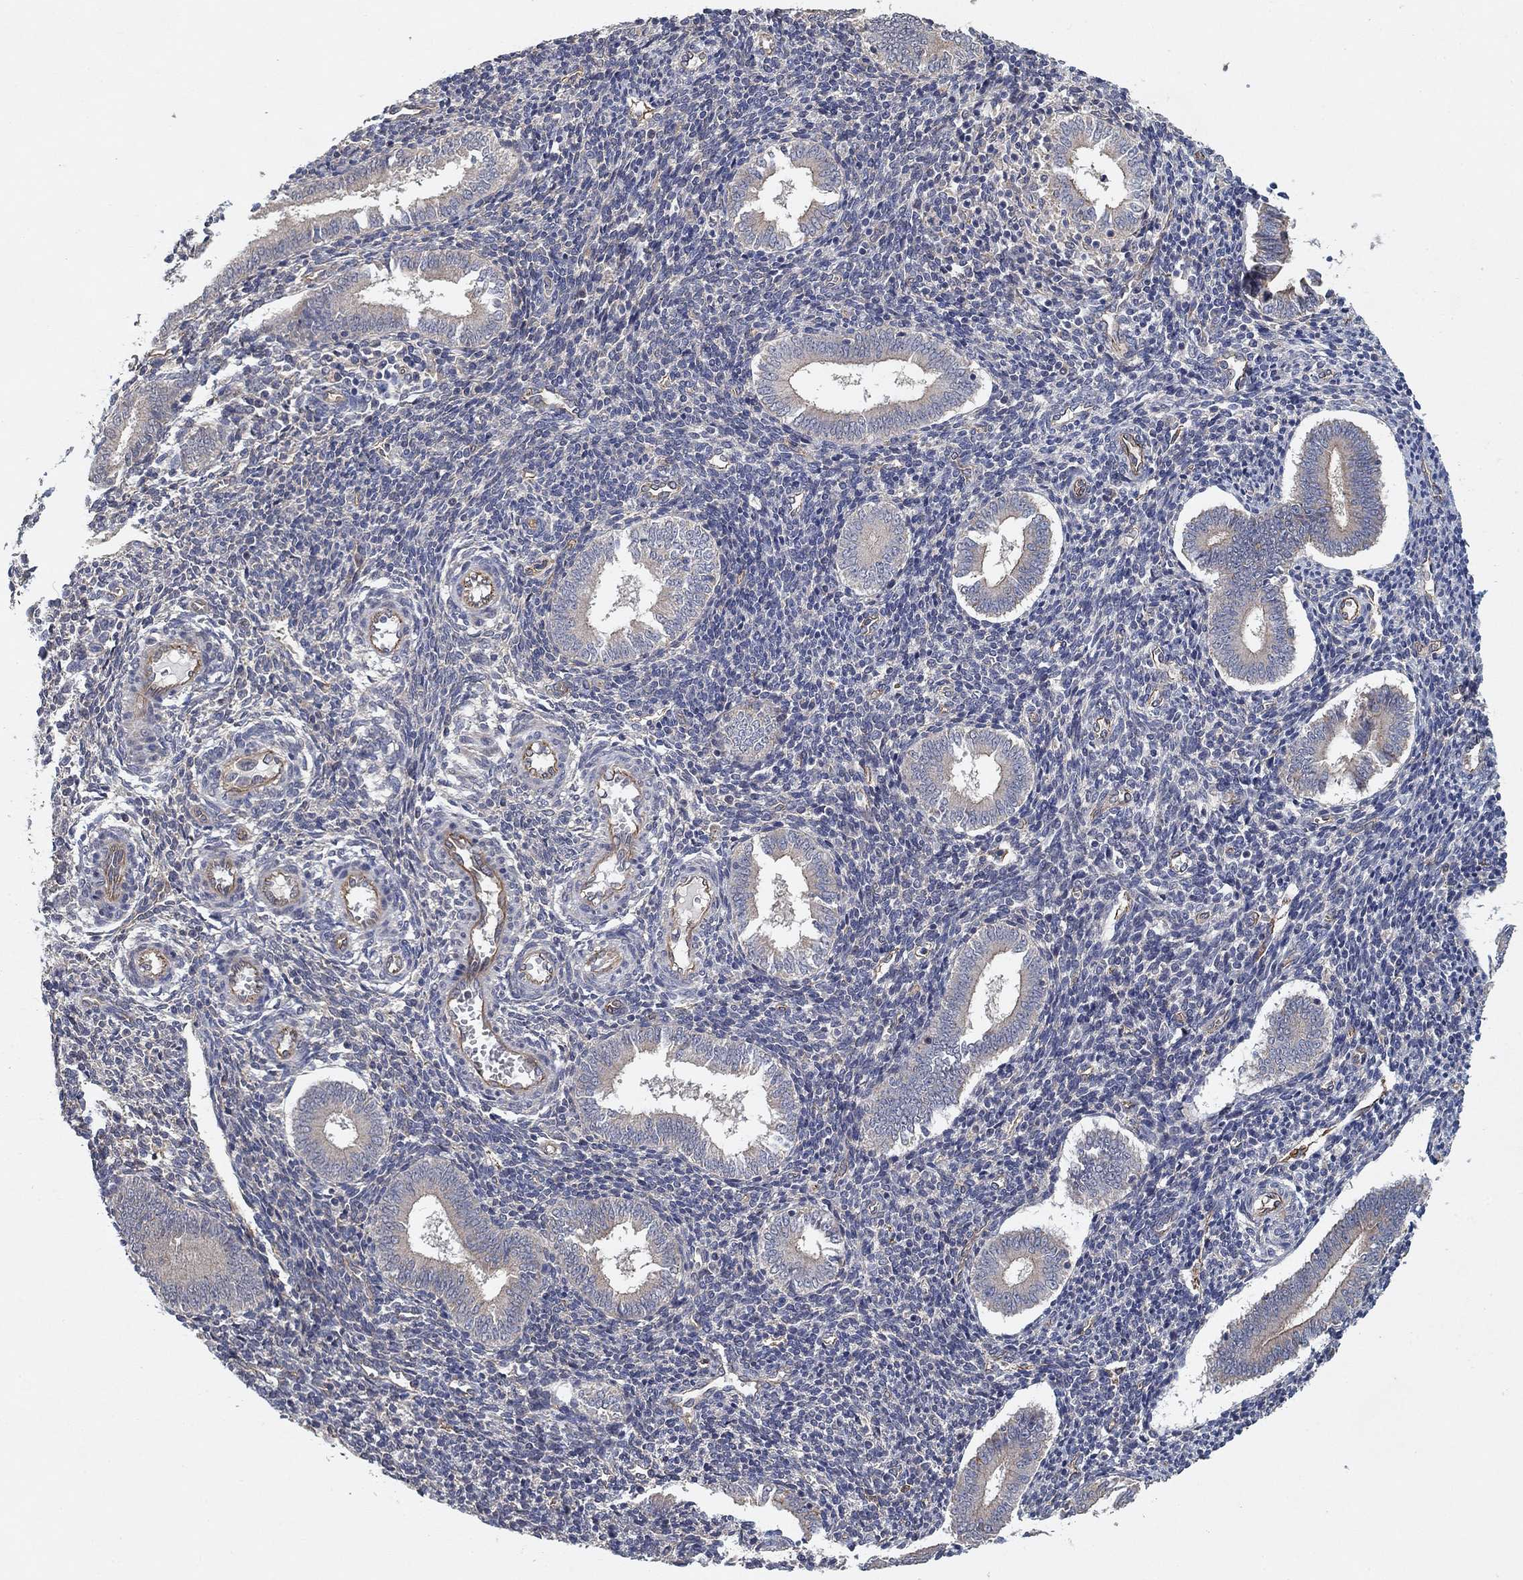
{"staining": {"intensity": "negative", "quantity": "none", "location": "none"}, "tissue": "endometrium", "cell_type": "Cells in endometrial stroma", "image_type": "normal", "snomed": [{"axis": "morphology", "description": "Normal tissue, NOS"}, {"axis": "topography", "description": "Endometrium"}], "caption": "IHC image of unremarkable endometrium: endometrium stained with DAB reveals no significant protein positivity in cells in endometrial stroma. The staining was performed using DAB (3,3'-diaminobenzidine) to visualize the protein expression in brown, while the nuclei were stained in blue with hematoxylin (Magnification: 20x).", "gene": "MCUR1", "patient": {"sex": "female", "age": 25}}